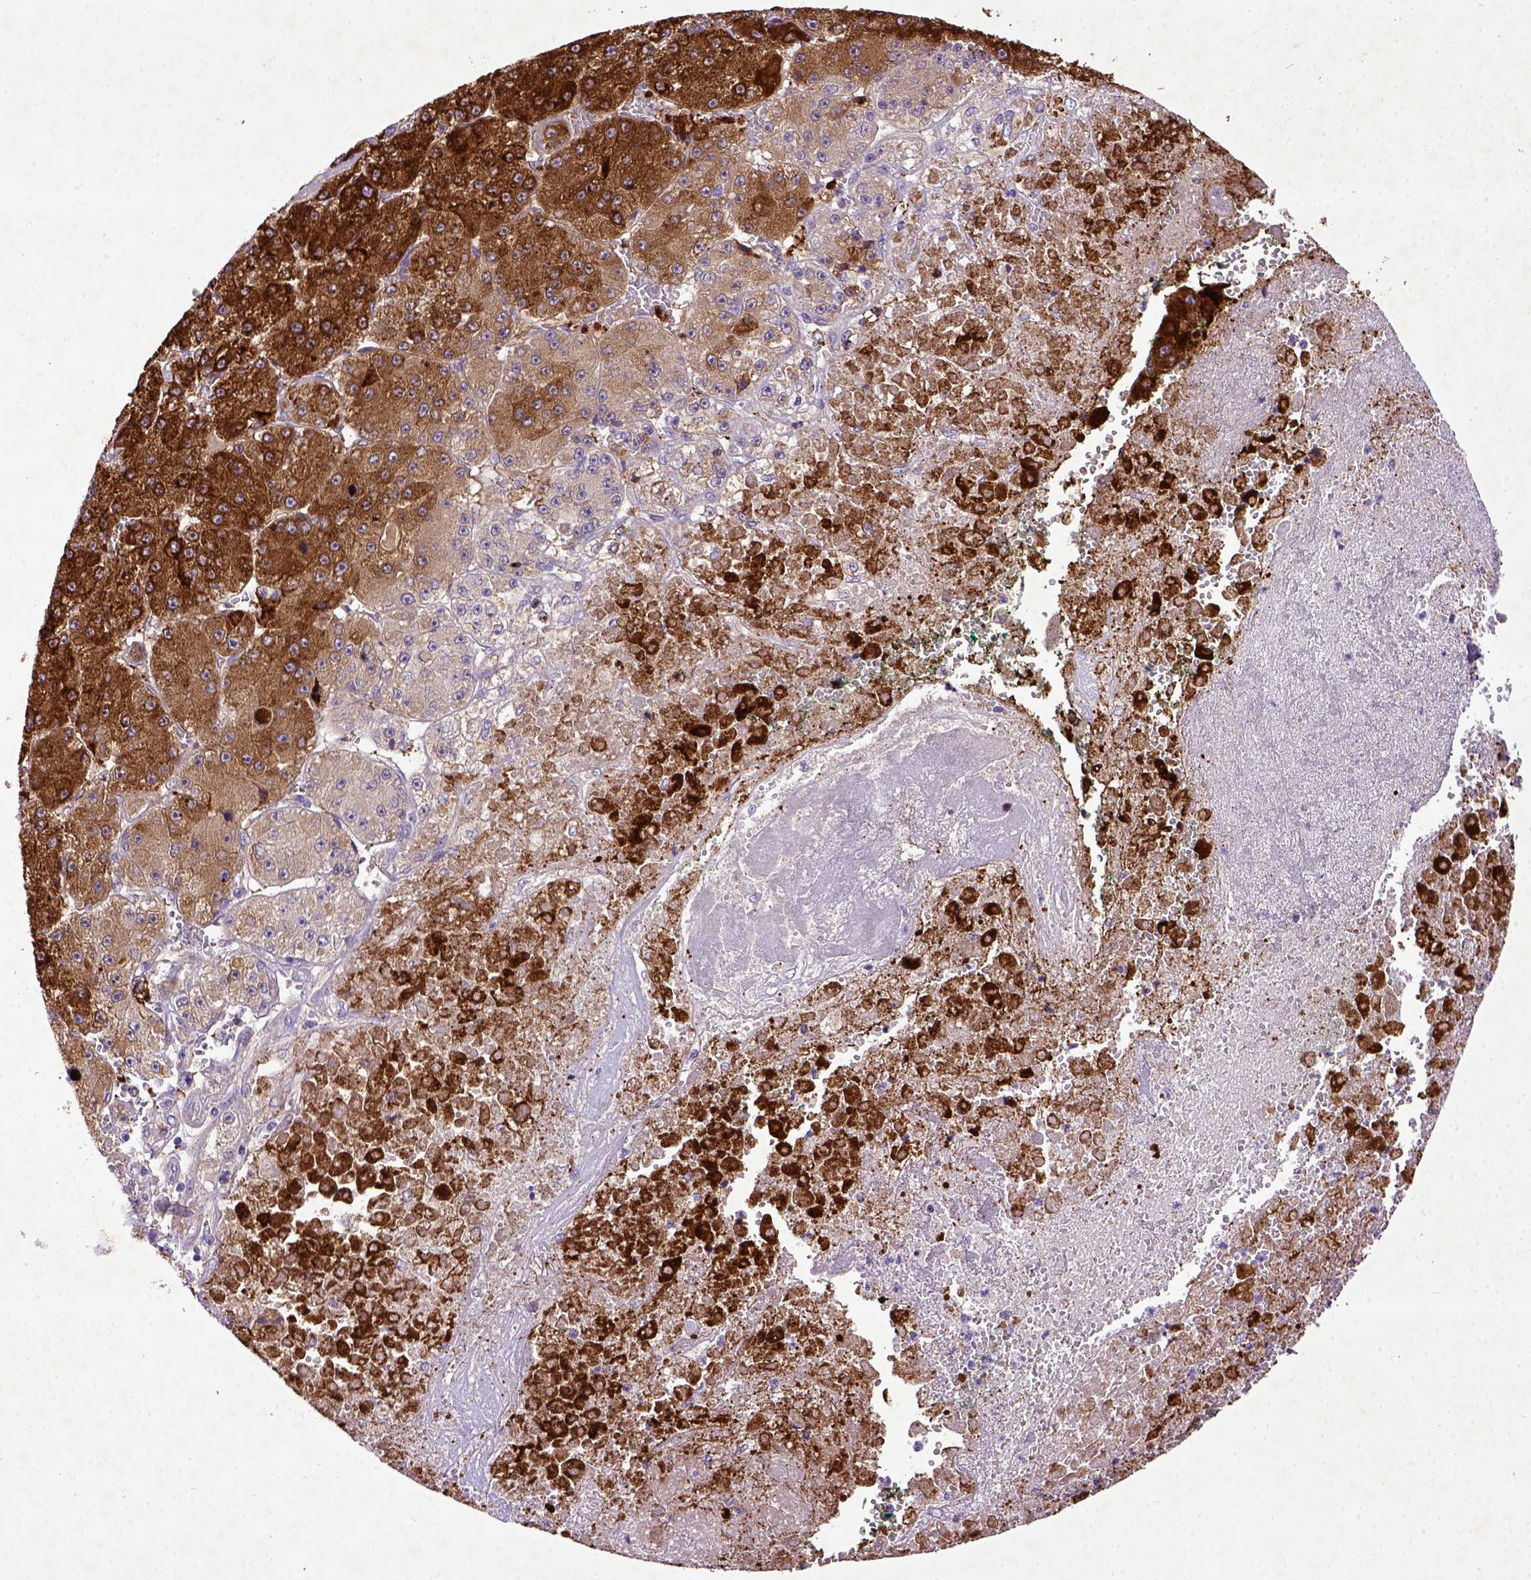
{"staining": {"intensity": "strong", "quantity": ">75%", "location": "cytoplasmic/membranous"}, "tissue": "liver cancer", "cell_type": "Tumor cells", "image_type": "cancer", "snomed": [{"axis": "morphology", "description": "Carcinoma, Hepatocellular, NOS"}, {"axis": "topography", "description": "Liver"}], "caption": "This histopathology image displays immunohistochemistry staining of human liver cancer, with high strong cytoplasmic/membranous positivity in approximately >75% of tumor cells.", "gene": "DEPDC1B", "patient": {"sex": "female", "age": 73}}